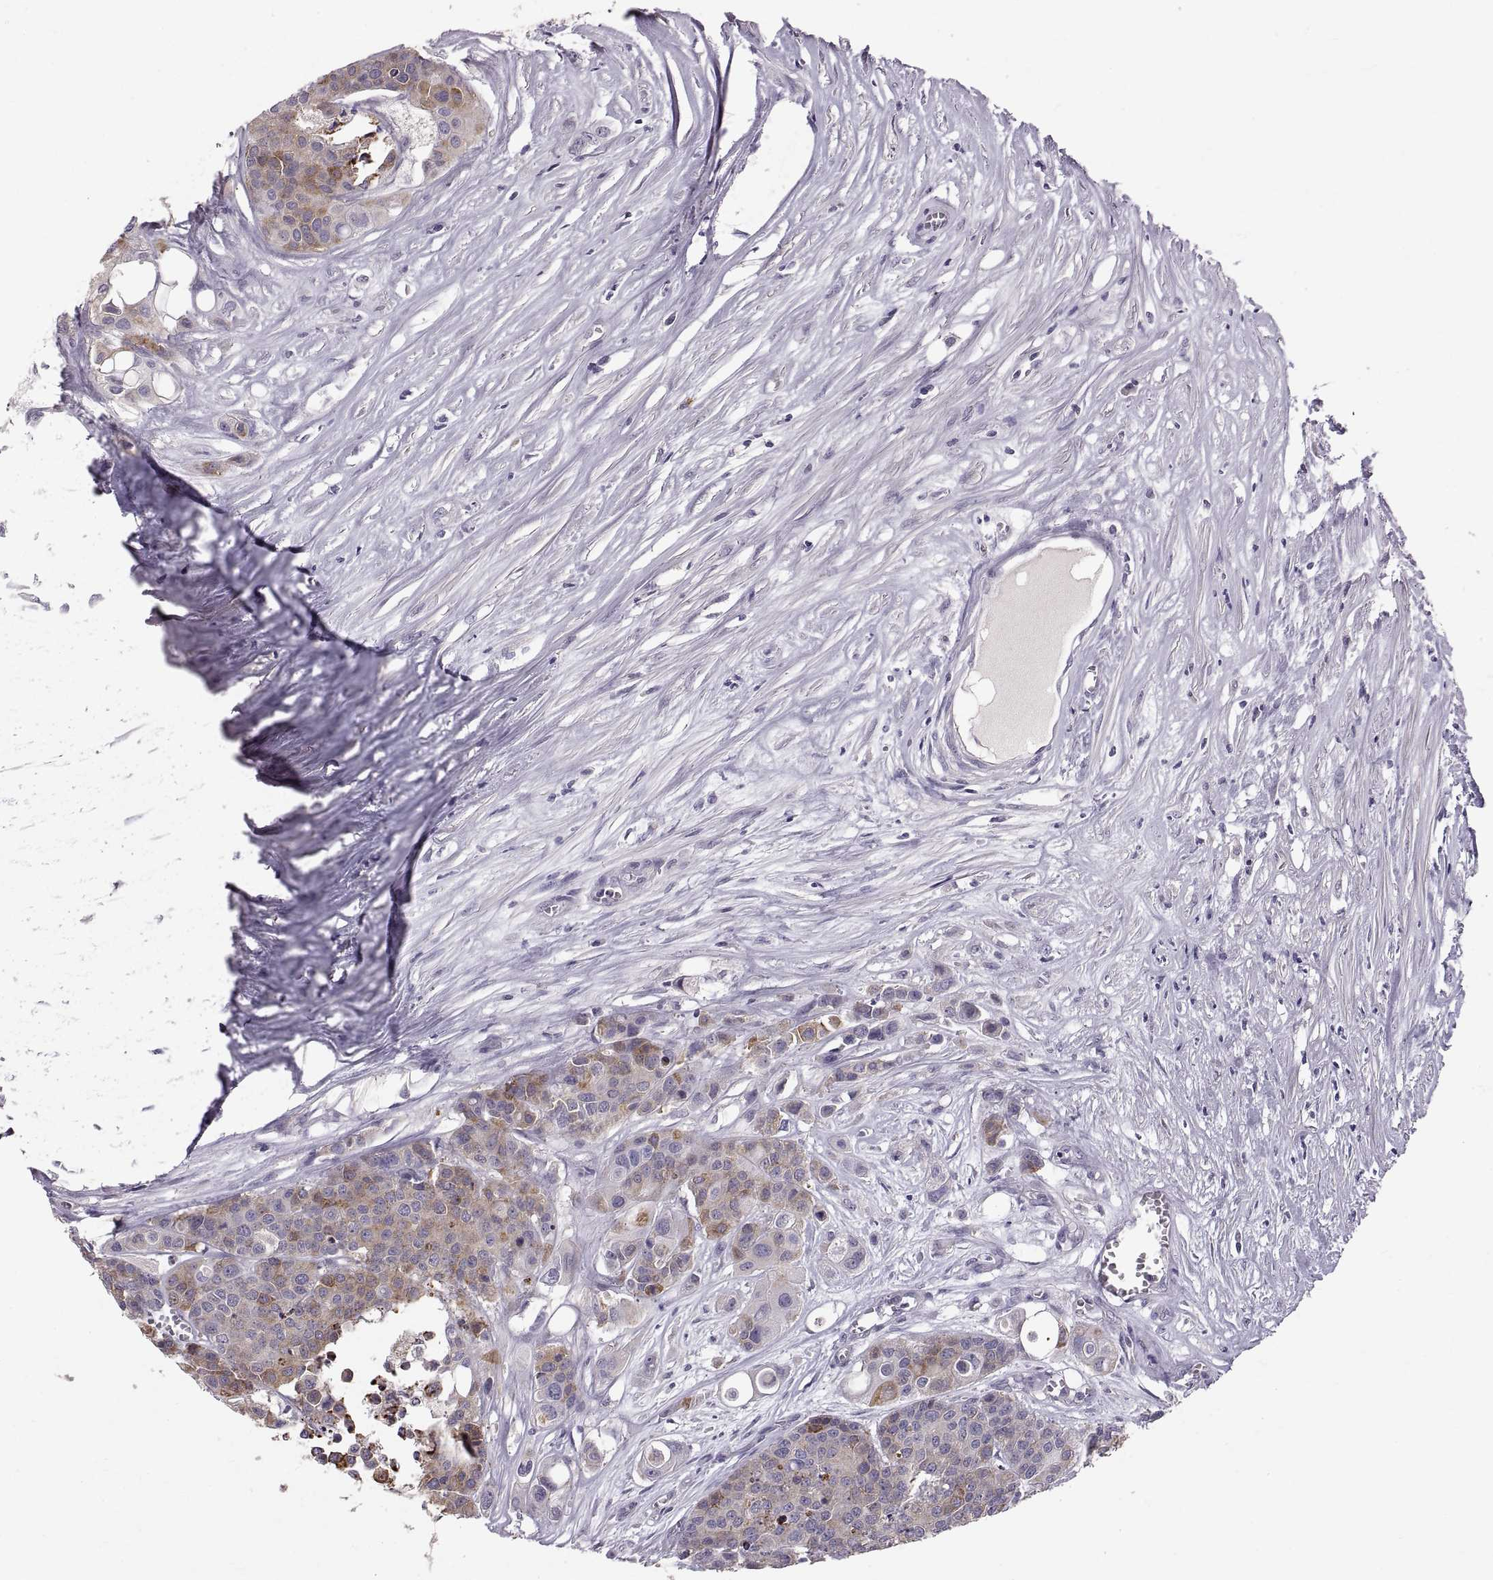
{"staining": {"intensity": "weak", "quantity": ">75%", "location": "cytoplasmic/membranous"}, "tissue": "carcinoid", "cell_type": "Tumor cells", "image_type": "cancer", "snomed": [{"axis": "morphology", "description": "Carcinoid, malignant, NOS"}, {"axis": "topography", "description": "Colon"}], "caption": "Immunohistochemistry photomicrograph of neoplastic tissue: carcinoid (malignant) stained using immunohistochemistry reveals low levels of weak protein expression localized specifically in the cytoplasmic/membranous of tumor cells, appearing as a cytoplasmic/membranous brown color.", "gene": "WFDC8", "patient": {"sex": "male", "age": 81}}